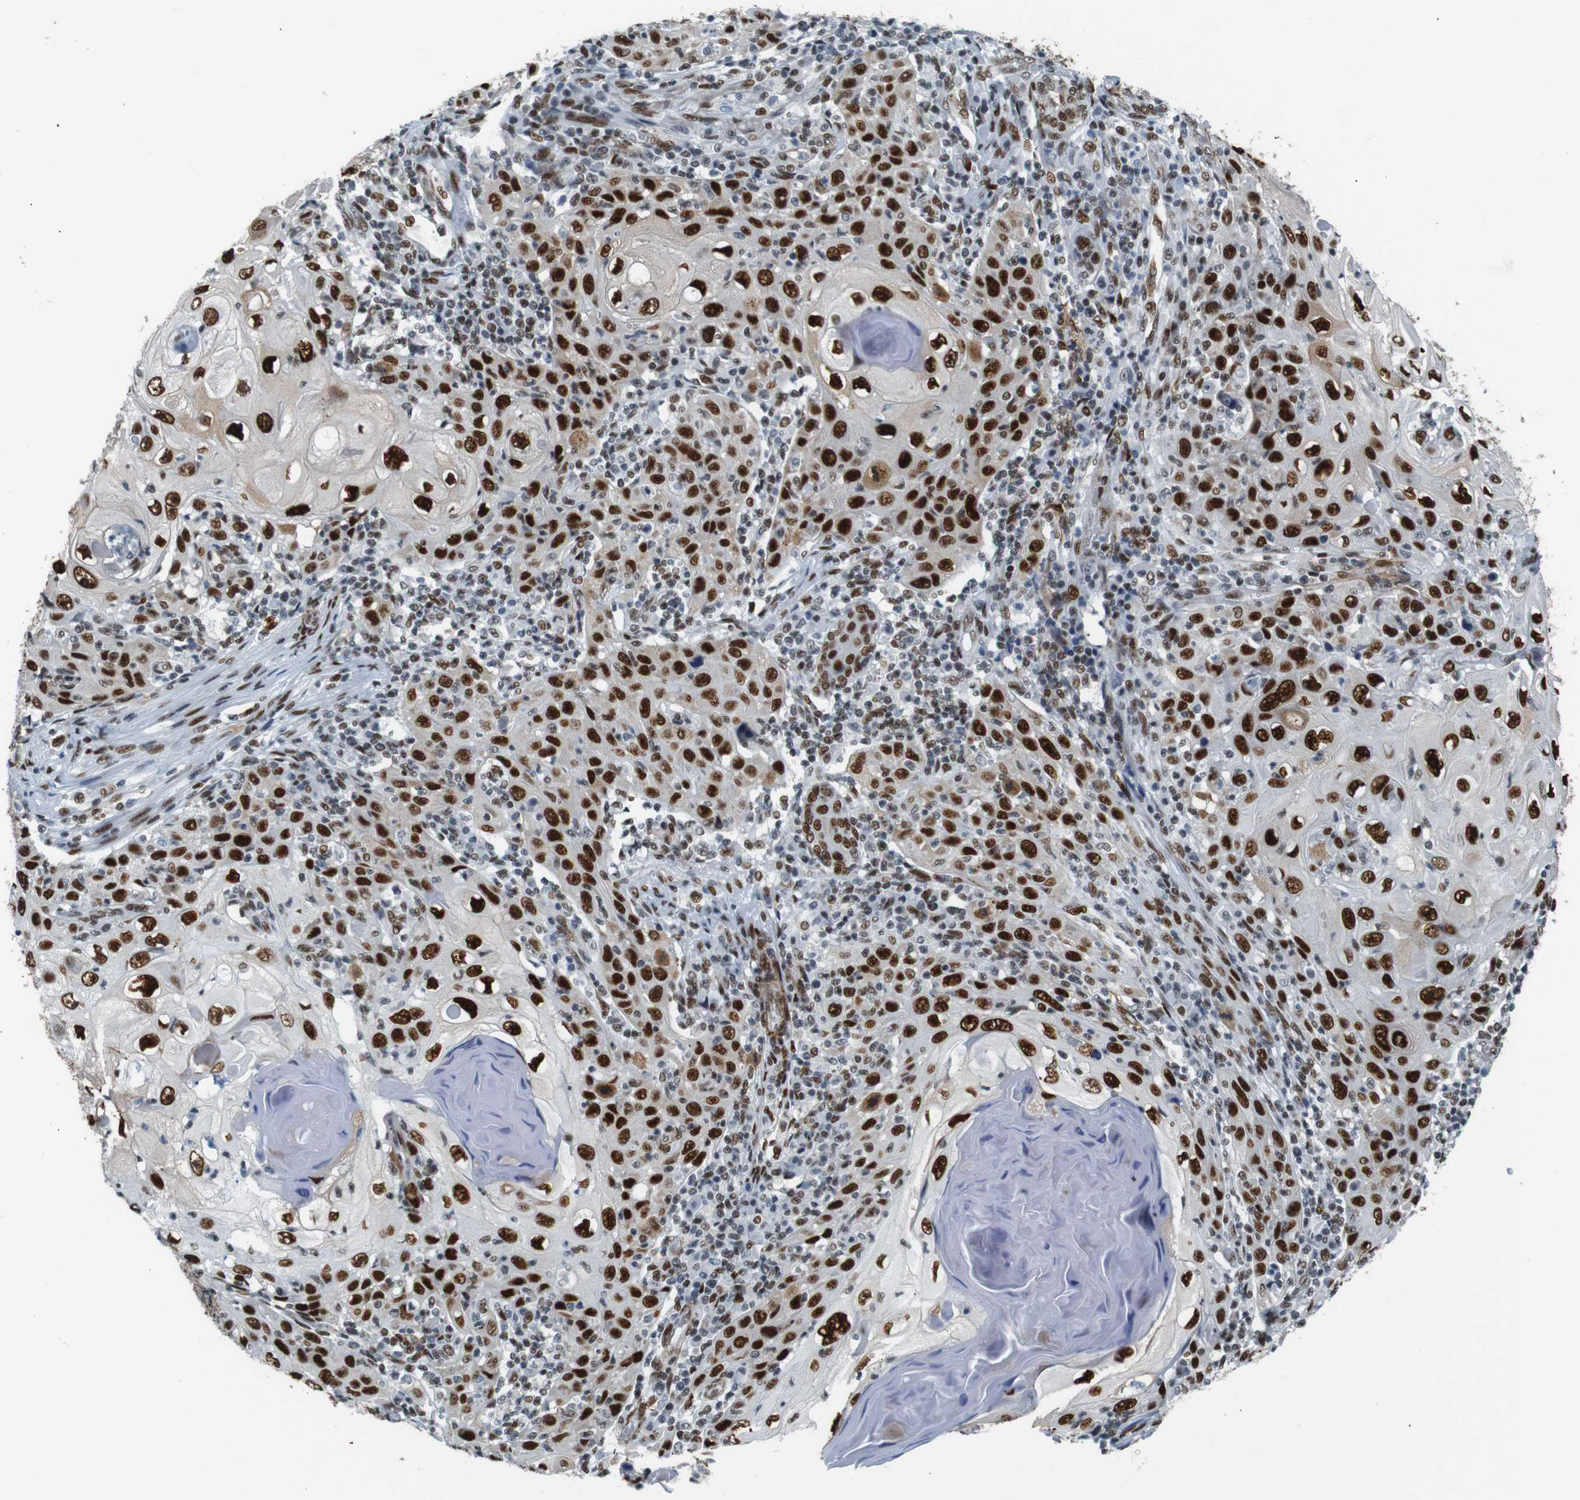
{"staining": {"intensity": "strong", "quantity": ">75%", "location": "nuclear"}, "tissue": "skin cancer", "cell_type": "Tumor cells", "image_type": "cancer", "snomed": [{"axis": "morphology", "description": "Squamous cell carcinoma, NOS"}, {"axis": "topography", "description": "Skin"}], "caption": "This histopathology image shows IHC staining of skin cancer, with high strong nuclear positivity in about >75% of tumor cells.", "gene": "HEXIM1", "patient": {"sex": "female", "age": 88}}